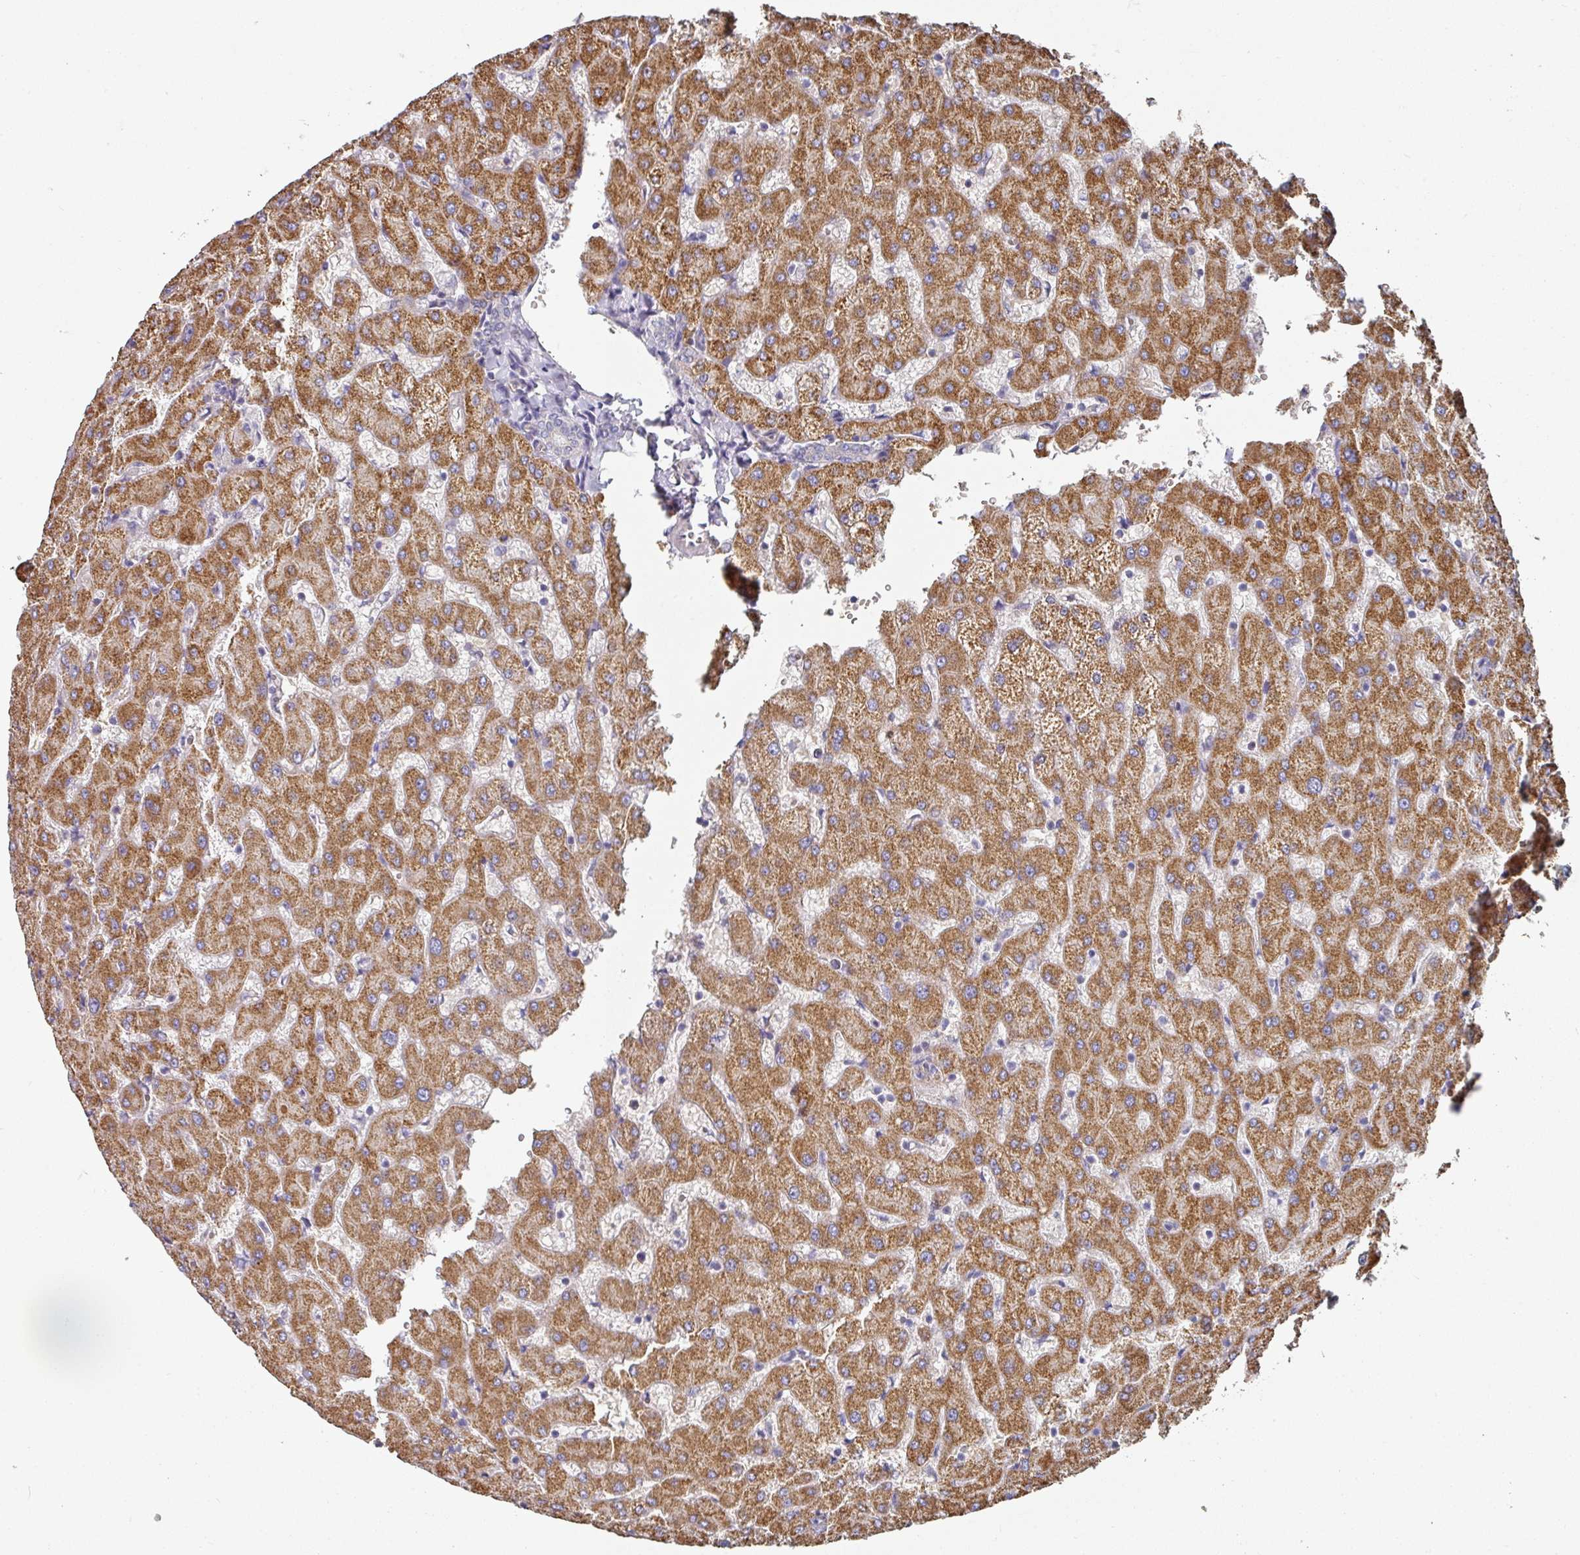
{"staining": {"intensity": "negative", "quantity": "none", "location": "none"}, "tissue": "liver", "cell_type": "Cholangiocytes", "image_type": "normal", "snomed": [{"axis": "morphology", "description": "Normal tissue, NOS"}, {"axis": "topography", "description": "Liver"}], "caption": "This micrograph is of unremarkable liver stained with immunohistochemistry (IHC) to label a protein in brown with the nuclei are counter-stained blue. There is no staining in cholangiocytes.", "gene": "PYROXD2", "patient": {"sex": "female", "age": 63}}